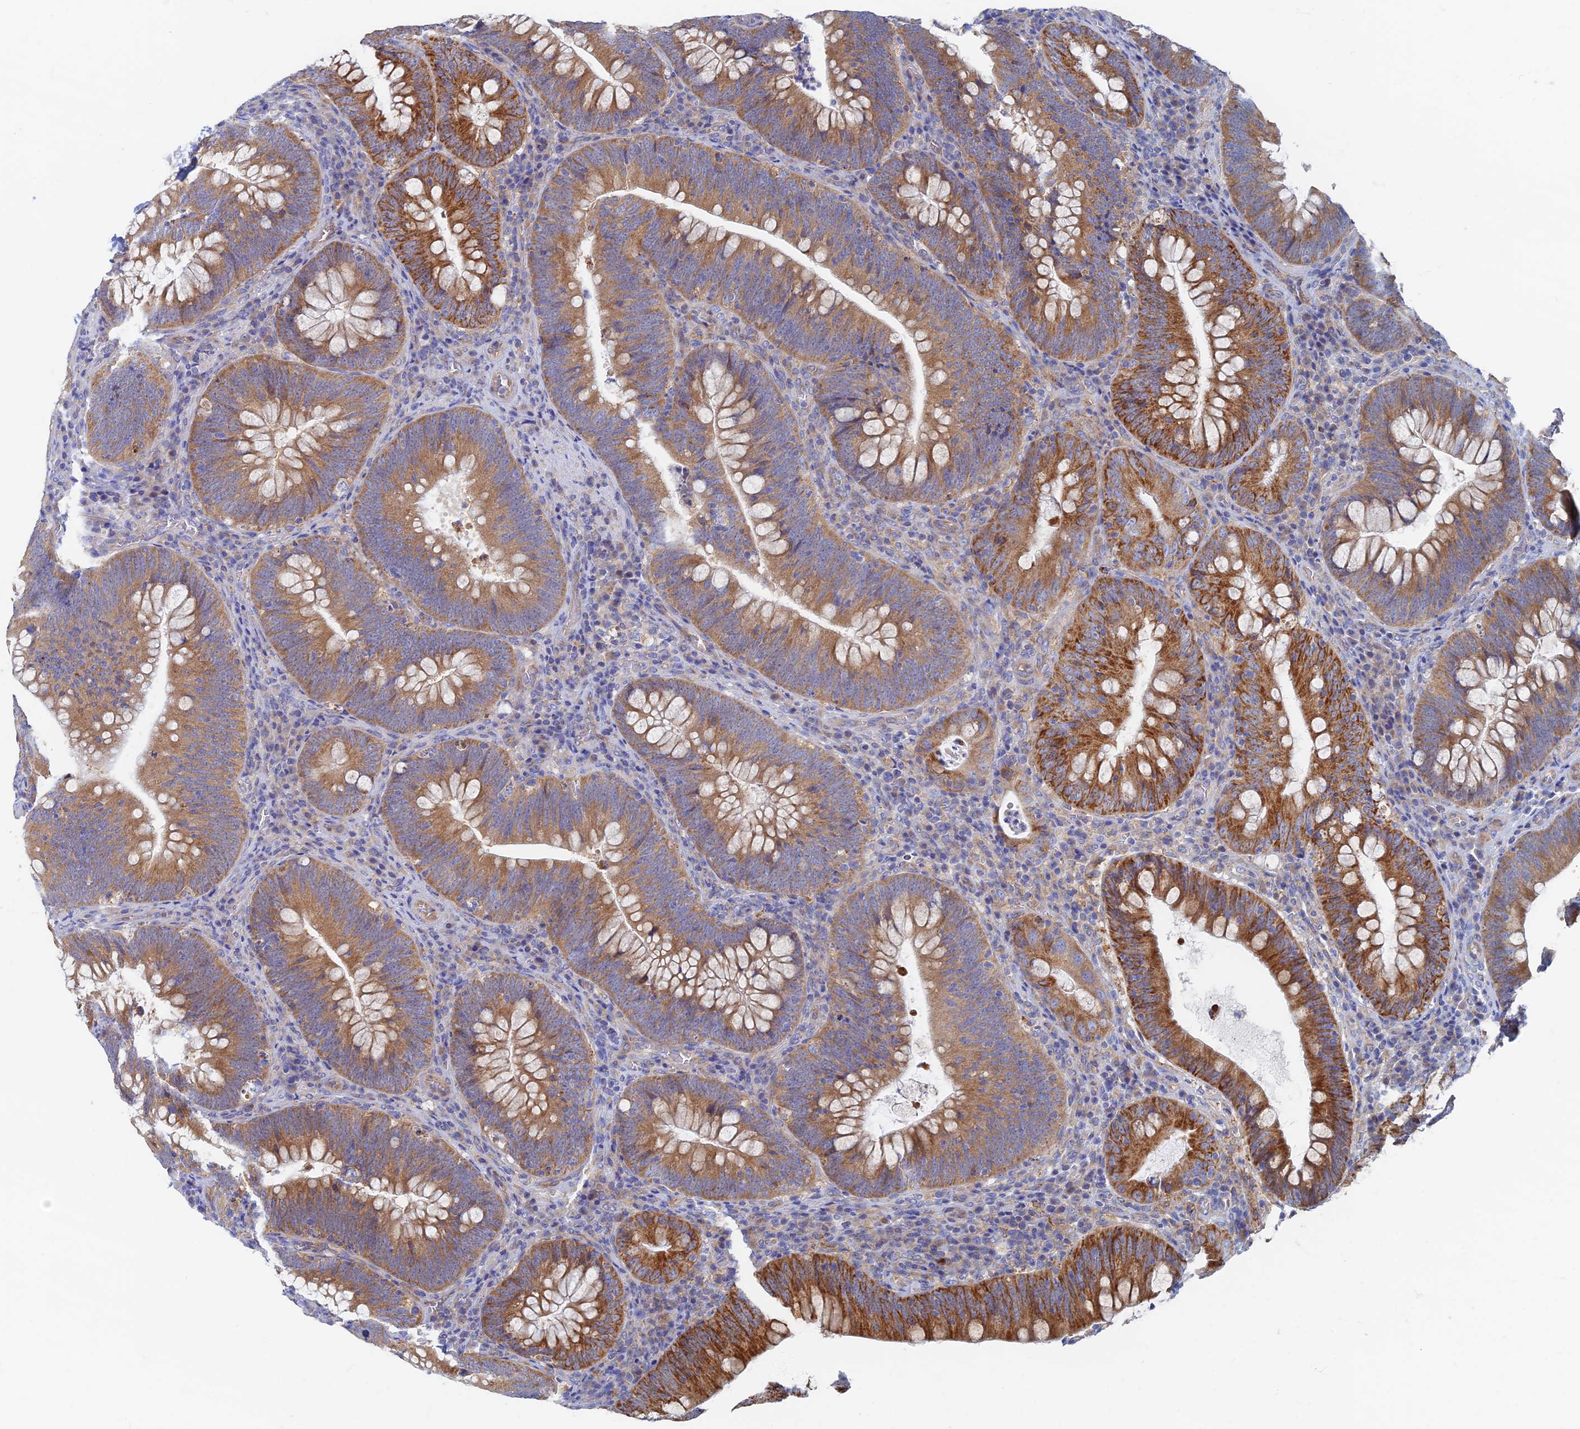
{"staining": {"intensity": "moderate", "quantity": ">75%", "location": "cytoplasmic/membranous"}, "tissue": "colorectal cancer", "cell_type": "Tumor cells", "image_type": "cancer", "snomed": [{"axis": "morphology", "description": "Normal tissue, NOS"}, {"axis": "topography", "description": "Colon"}], "caption": "The immunohistochemical stain shows moderate cytoplasmic/membranous positivity in tumor cells of colorectal cancer tissue.", "gene": "TMEM44", "patient": {"sex": "female", "age": 82}}